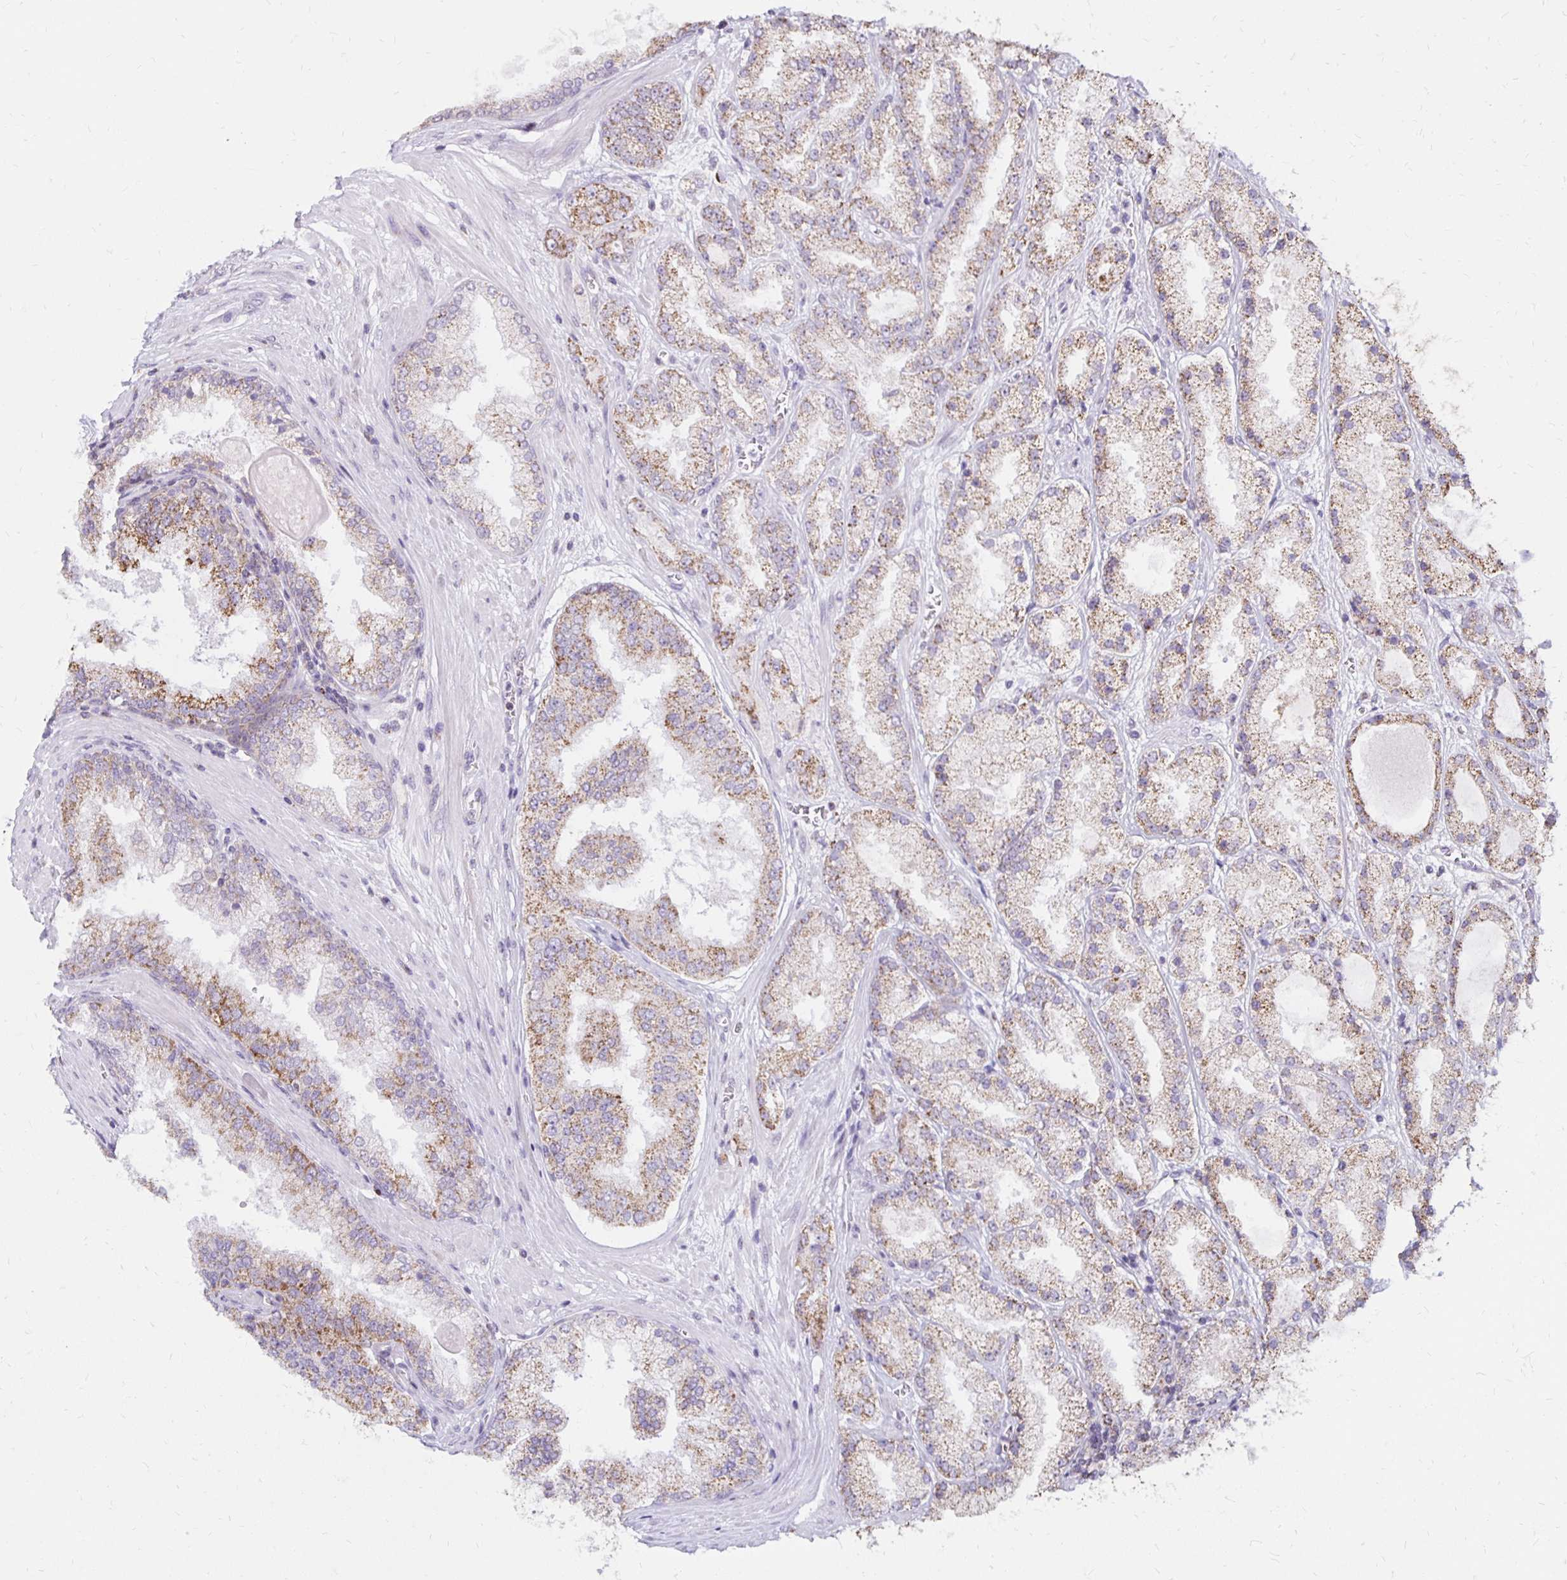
{"staining": {"intensity": "moderate", "quantity": "25%-75%", "location": "cytoplasmic/membranous"}, "tissue": "prostate cancer", "cell_type": "Tumor cells", "image_type": "cancer", "snomed": [{"axis": "morphology", "description": "Adenocarcinoma, High grade"}, {"axis": "topography", "description": "Prostate"}], "caption": "This photomicrograph exhibits immunohistochemistry (IHC) staining of adenocarcinoma (high-grade) (prostate), with medium moderate cytoplasmic/membranous positivity in about 25%-75% of tumor cells.", "gene": "IER3", "patient": {"sex": "male", "age": 67}}